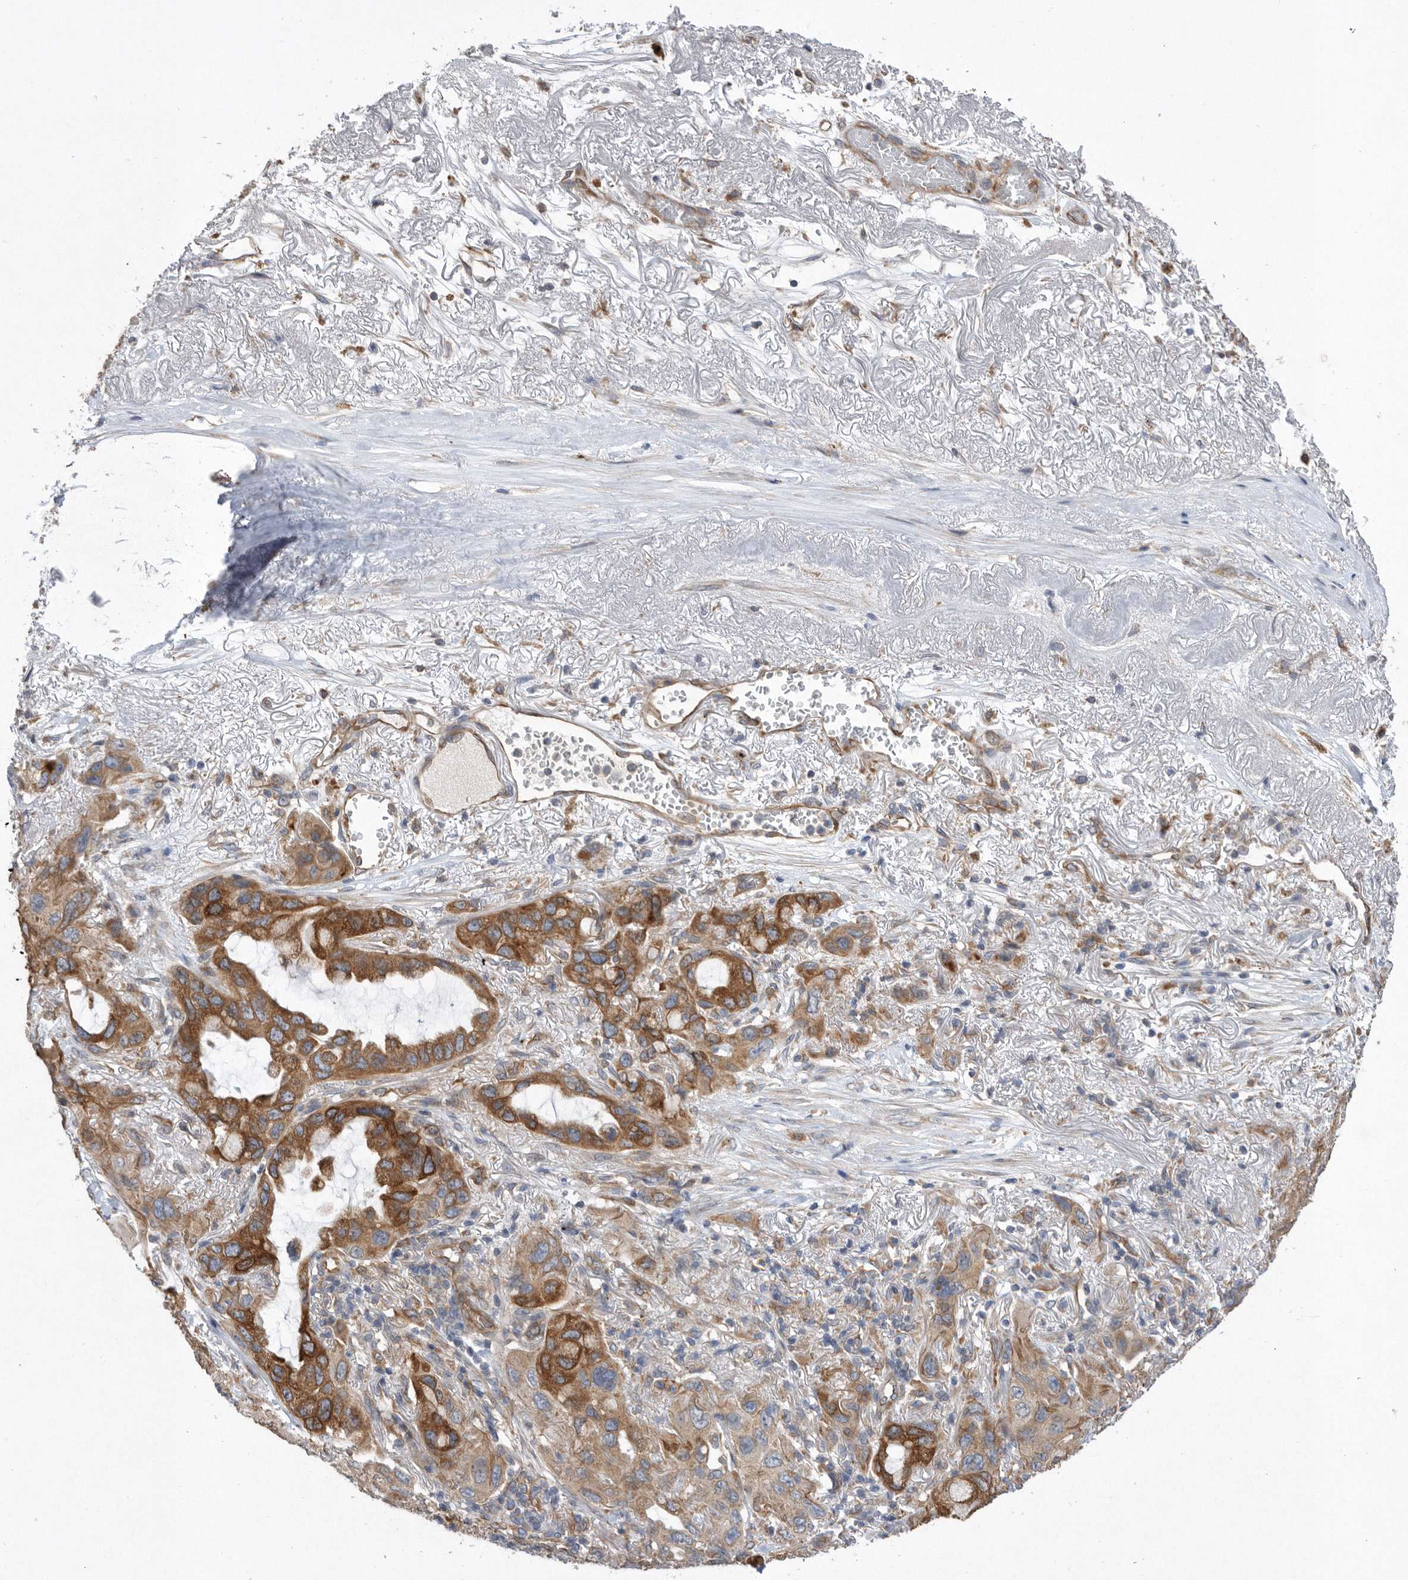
{"staining": {"intensity": "strong", "quantity": "25%-75%", "location": "cytoplasmic/membranous"}, "tissue": "lung cancer", "cell_type": "Tumor cells", "image_type": "cancer", "snomed": [{"axis": "morphology", "description": "Squamous cell carcinoma, NOS"}, {"axis": "topography", "description": "Lung"}], "caption": "There is high levels of strong cytoplasmic/membranous staining in tumor cells of lung squamous cell carcinoma, as demonstrated by immunohistochemical staining (brown color).", "gene": "PON2", "patient": {"sex": "female", "age": 73}}